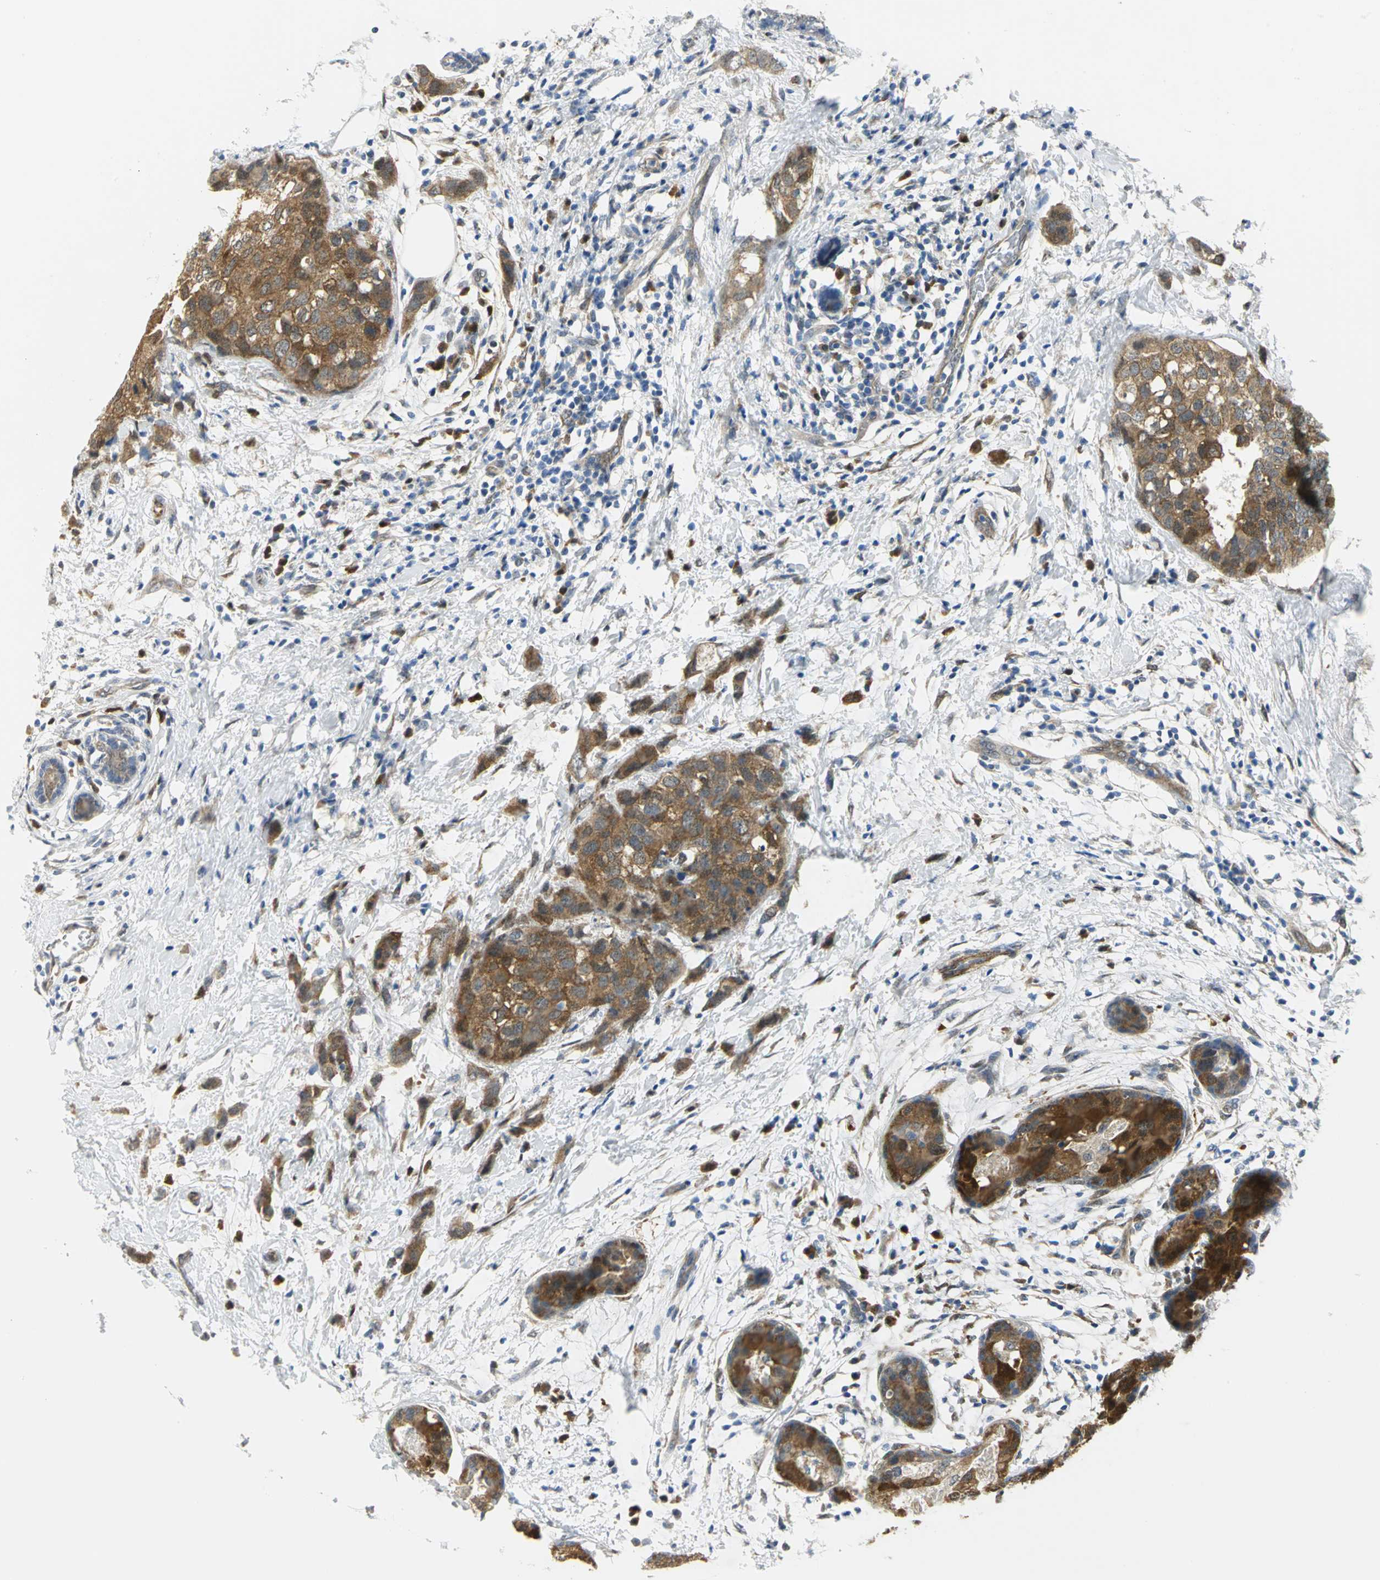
{"staining": {"intensity": "moderate", "quantity": ">75%", "location": "cytoplasmic/membranous"}, "tissue": "breast cancer", "cell_type": "Tumor cells", "image_type": "cancer", "snomed": [{"axis": "morphology", "description": "Normal tissue, NOS"}, {"axis": "morphology", "description": "Duct carcinoma"}, {"axis": "topography", "description": "Breast"}], "caption": "Tumor cells show medium levels of moderate cytoplasmic/membranous expression in approximately >75% of cells in breast cancer. The staining was performed using DAB (3,3'-diaminobenzidine), with brown indicating positive protein expression. Nuclei are stained blue with hematoxylin.", "gene": "PGM3", "patient": {"sex": "female", "age": 50}}